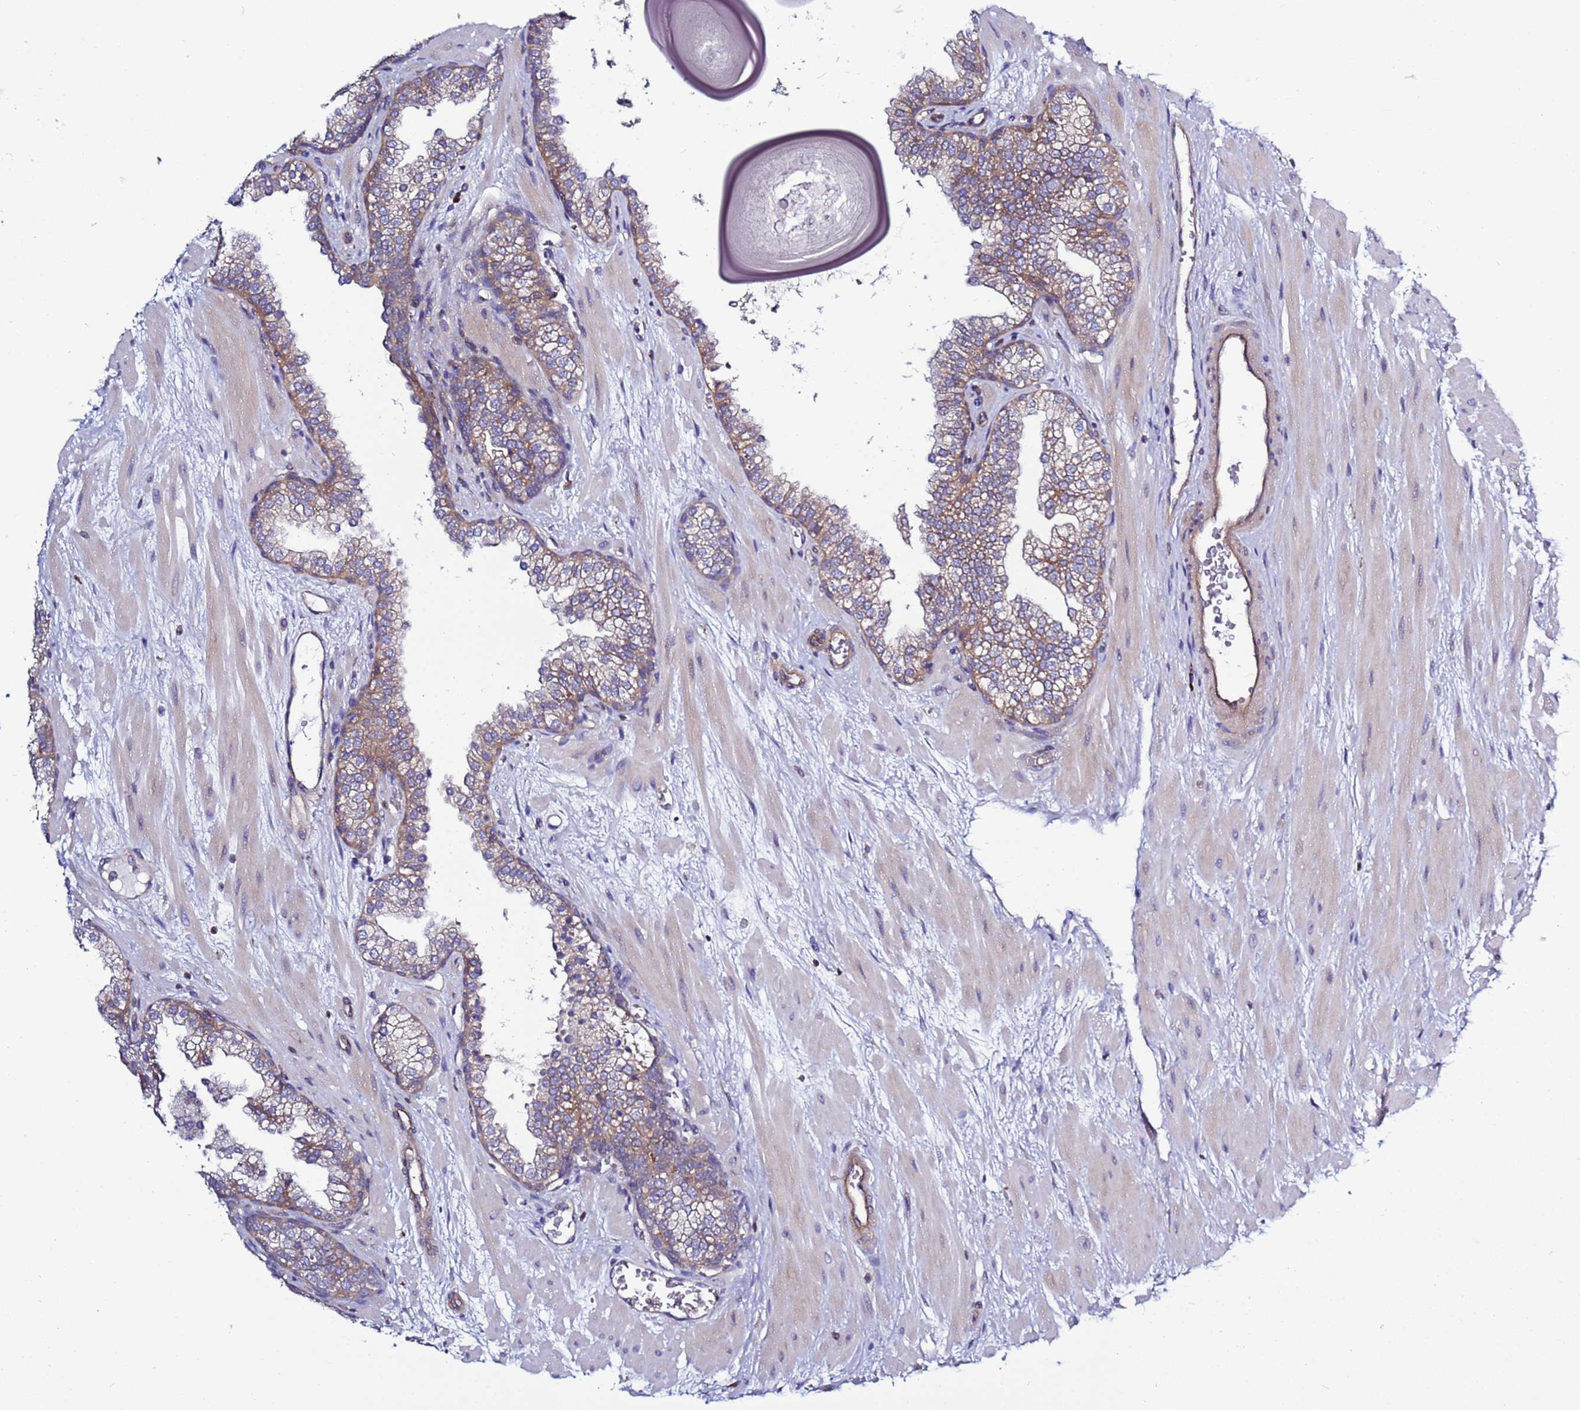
{"staining": {"intensity": "moderate", "quantity": "25%-75%", "location": "cytoplasmic/membranous"}, "tissue": "prostate", "cell_type": "Glandular cells", "image_type": "normal", "snomed": [{"axis": "morphology", "description": "Normal tissue, NOS"}, {"axis": "topography", "description": "Prostate"}], "caption": "Unremarkable prostate reveals moderate cytoplasmic/membranous positivity in approximately 25%-75% of glandular cells Immunohistochemistry (ihc) stains the protein of interest in brown and the nuclei are stained blue..", "gene": "EFCAB8", "patient": {"sex": "male", "age": 48}}